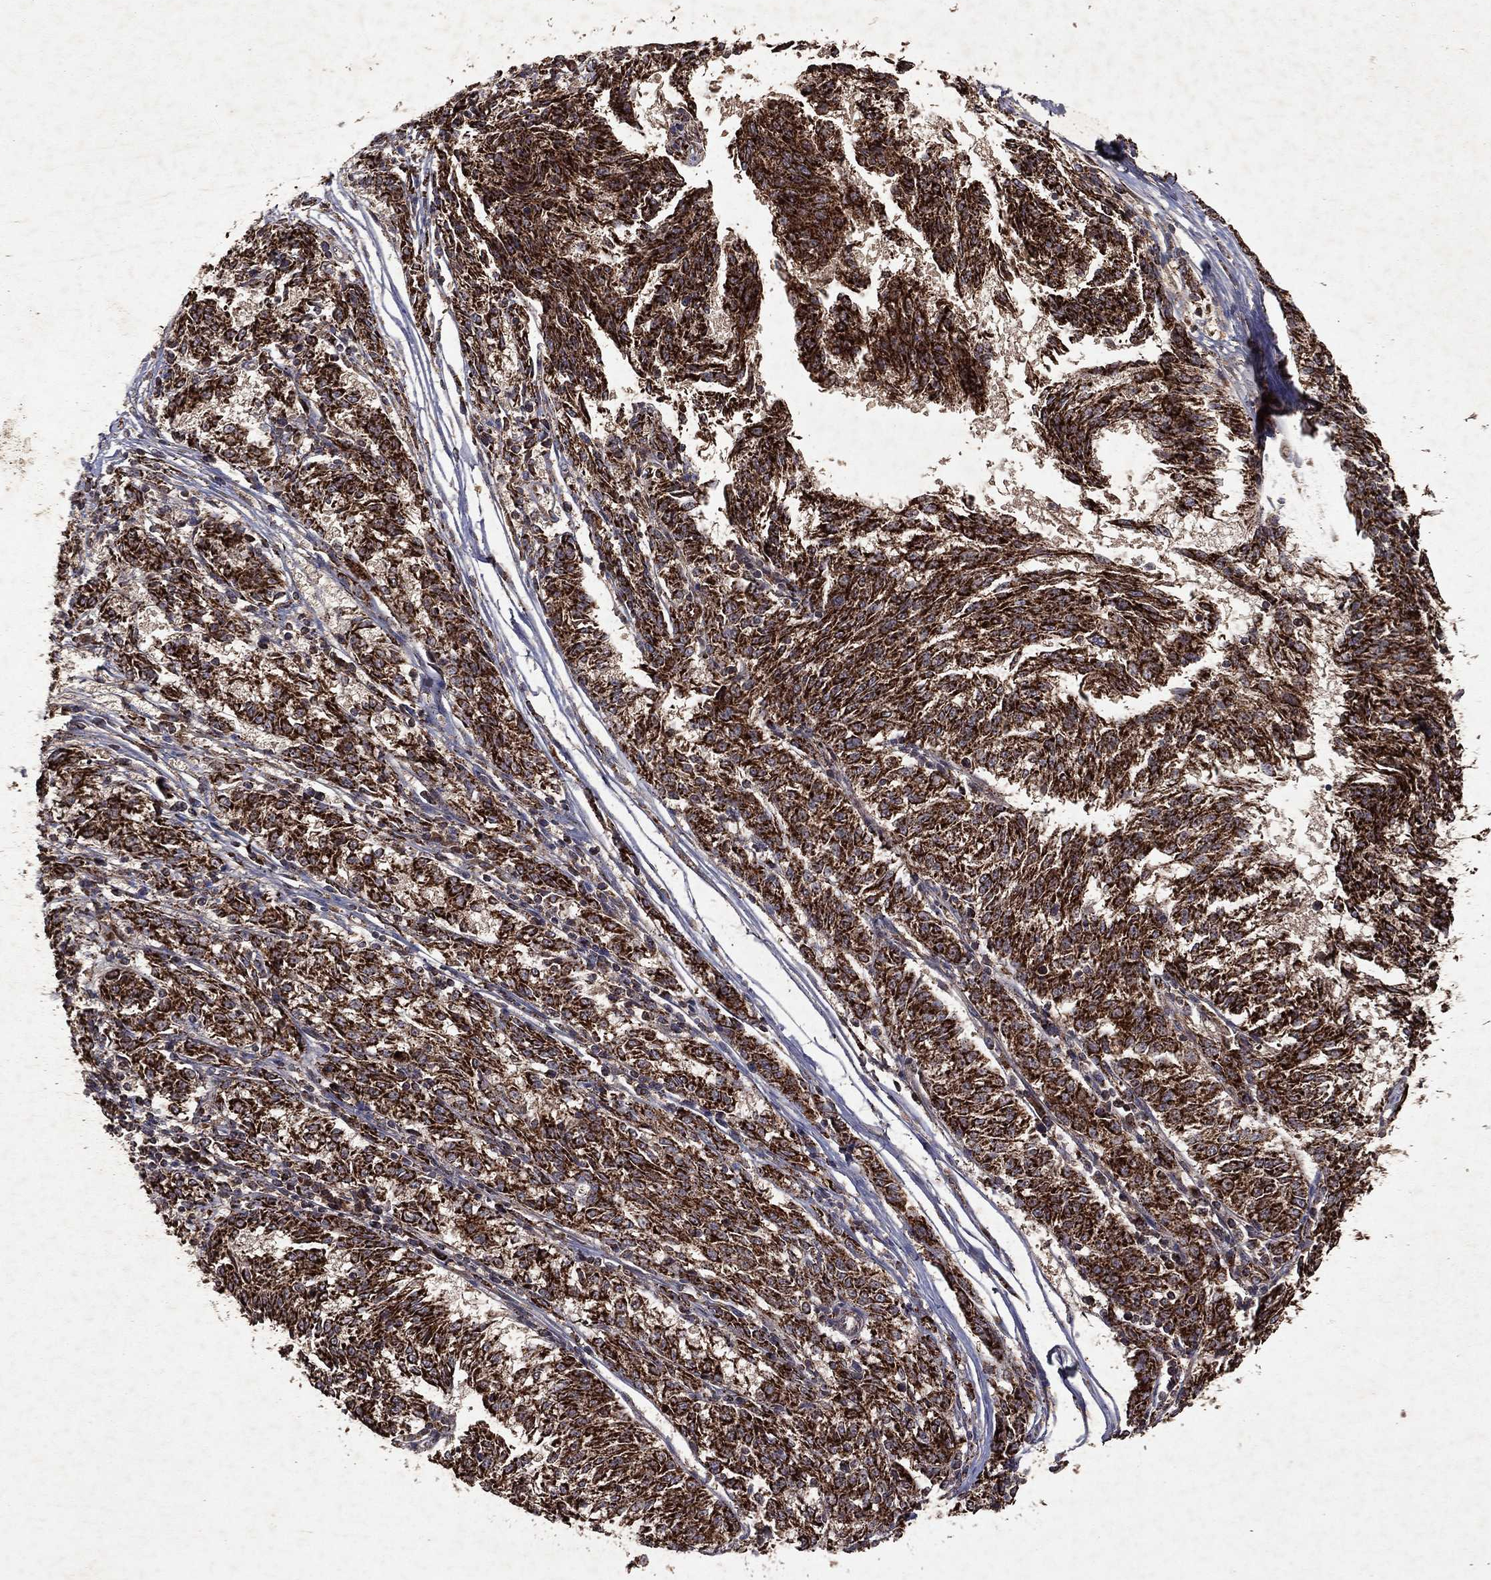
{"staining": {"intensity": "strong", "quantity": ">75%", "location": "cytoplasmic/membranous"}, "tissue": "melanoma", "cell_type": "Tumor cells", "image_type": "cancer", "snomed": [{"axis": "morphology", "description": "Malignant melanoma, NOS"}, {"axis": "topography", "description": "Skin"}], "caption": "Immunohistochemical staining of malignant melanoma reveals high levels of strong cytoplasmic/membranous protein staining in approximately >75% of tumor cells.", "gene": "PYROXD2", "patient": {"sex": "female", "age": 72}}